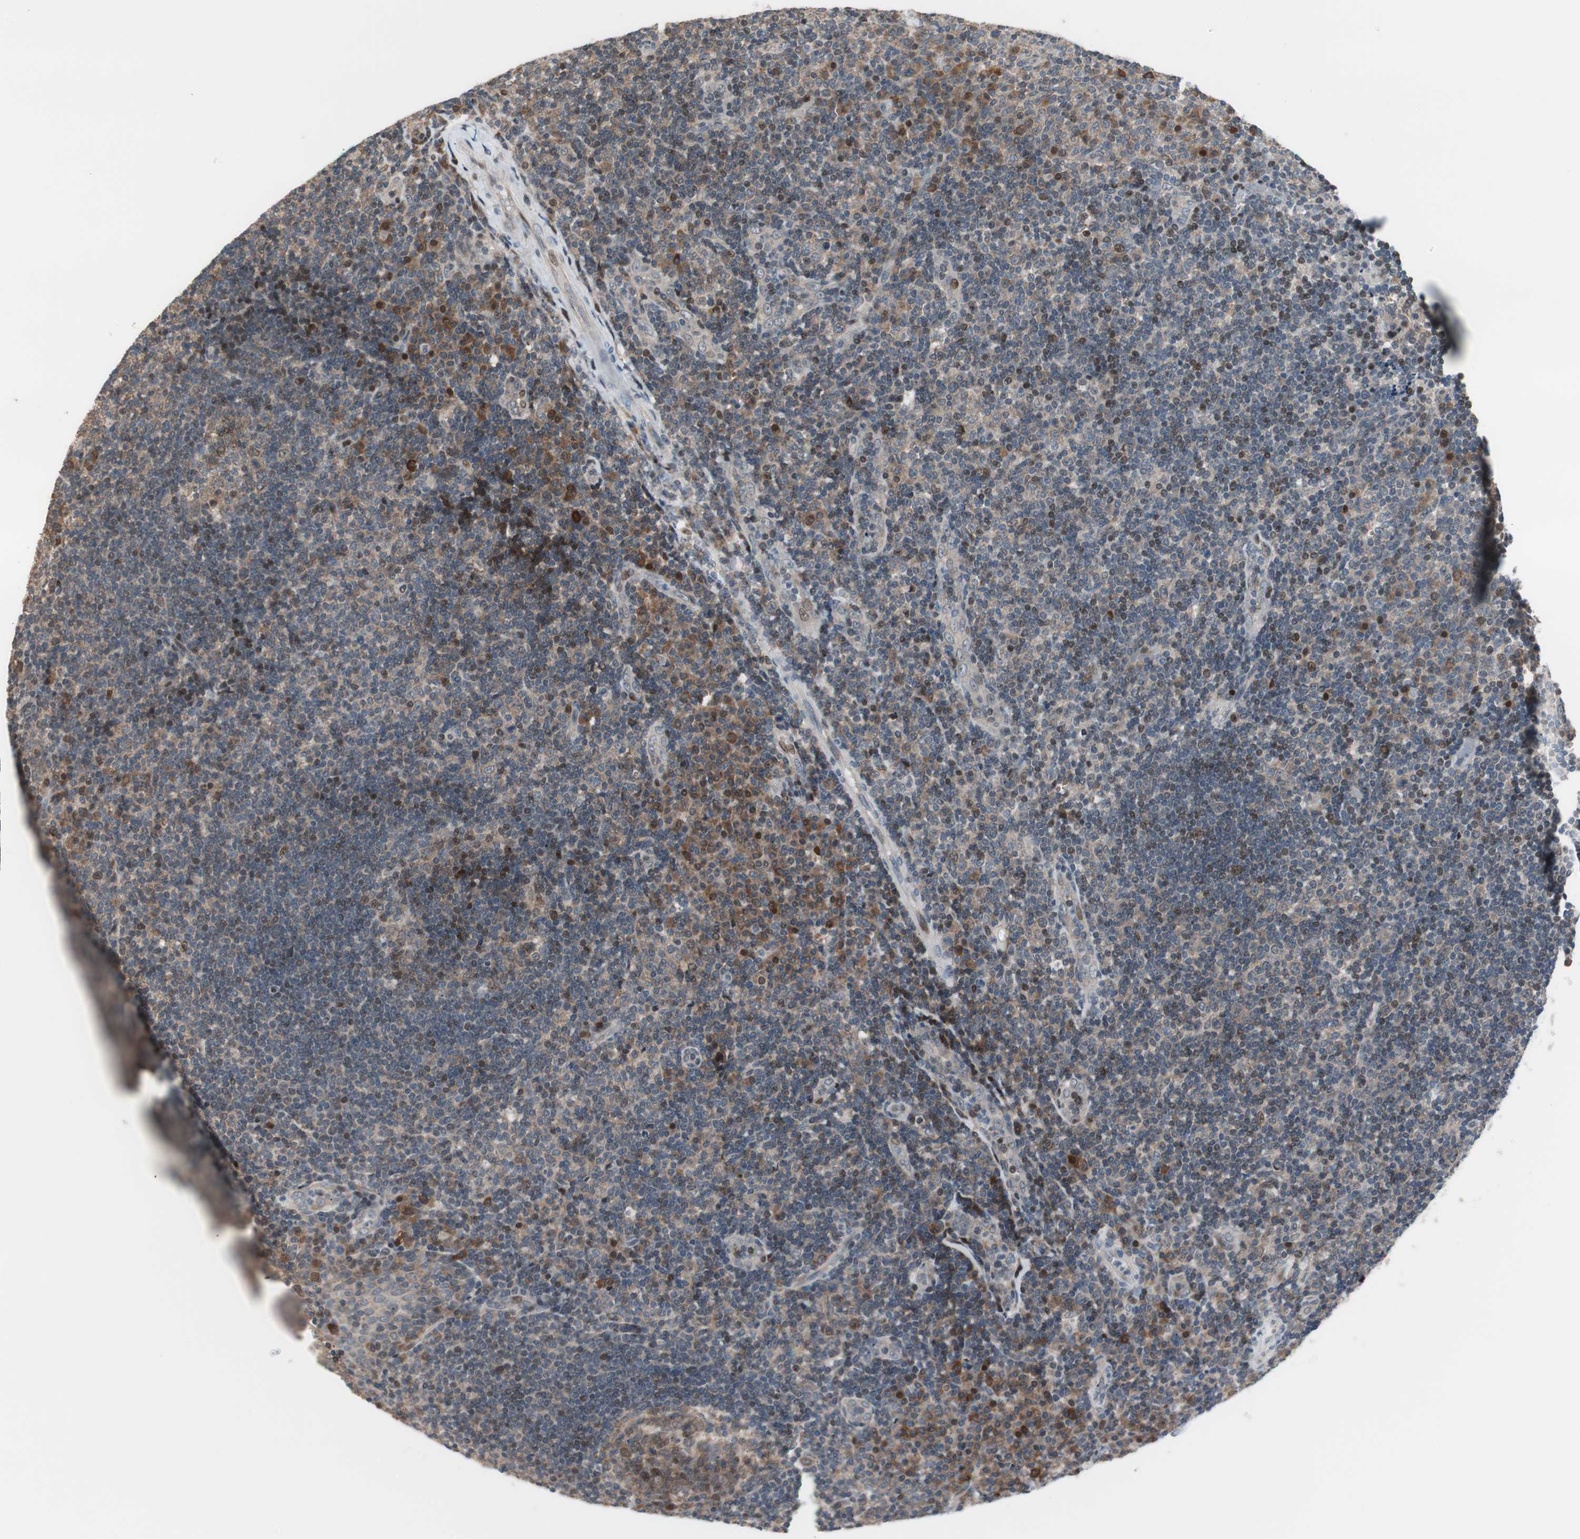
{"staining": {"intensity": "moderate", "quantity": ">75%", "location": "cytoplasmic/membranous,nuclear"}, "tissue": "tonsil", "cell_type": "Germinal center cells", "image_type": "normal", "snomed": [{"axis": "morphology", "description": "Normal tissue, NOS"}, {"axis": "topography", "description": "Tonsil"}], "caption": "Immunohistochemical staining of benign tonsil reveals medium levels of moderate cytoplasmic/membranous,nuclear expression in about >75% of germinal center cells. Immunohistochemistry stains the protein of interest in brown and the nuclei are stained blue.", "gene": "POLH", "patient": {"sex": "female", "age": 40}}